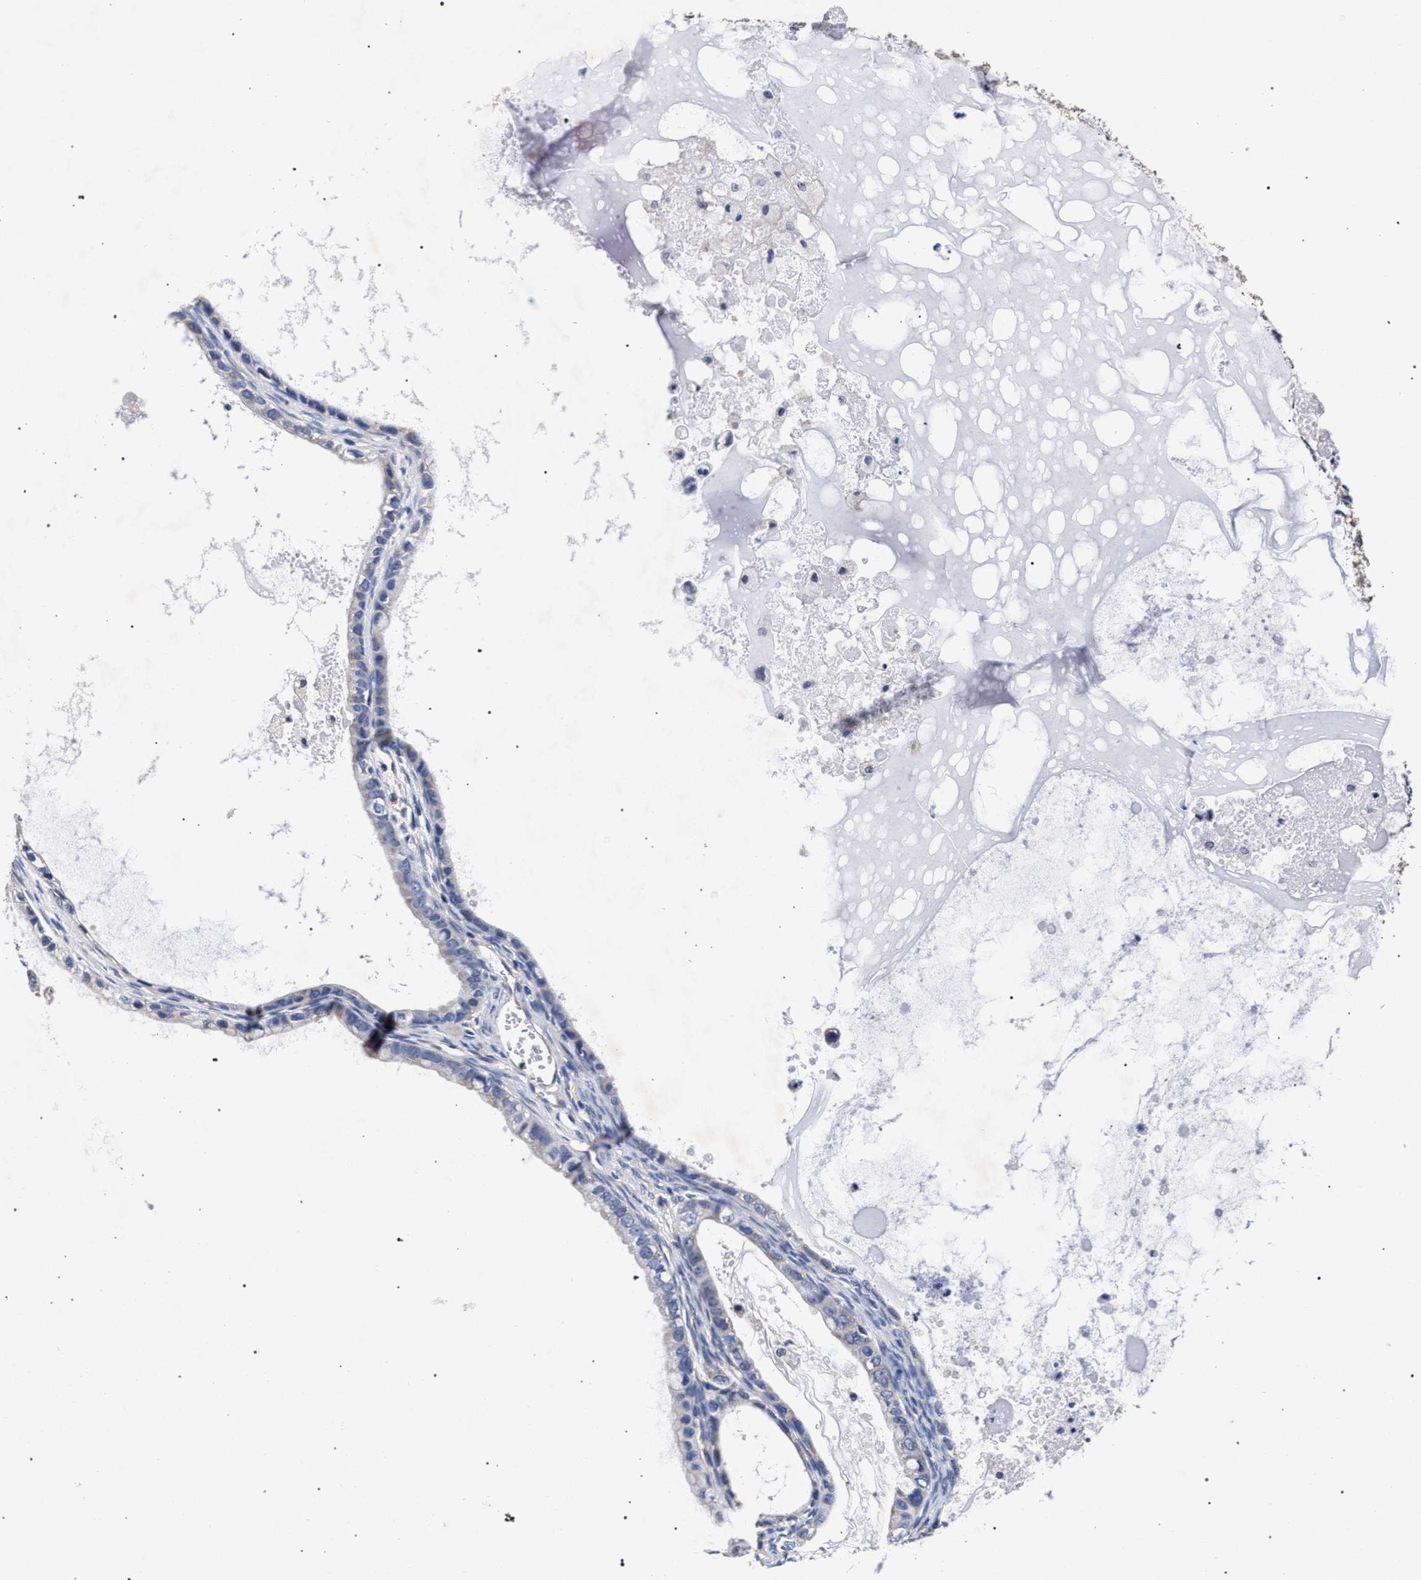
{"staining": {"intensity": "weak", "quantity": "<25%", "location": "cytoplasmic/membranous"}, "tissue": "ovarian cancer", "cell_type": "Tumor cells", "image_type": "cancer", "snomed": [{"axis": "morphology", "description": "Cystadenocarcinoma, mucinous, NOS"}, {"axis": "topography", "description": "Ovary"}], "caption": "This is an IHC image of human mucinous cystadenocarcinoma (ovarian). There is no staining in tumor cells.", "gene": "CFAP95", "patient": {"sex": "female", "age": 80}}